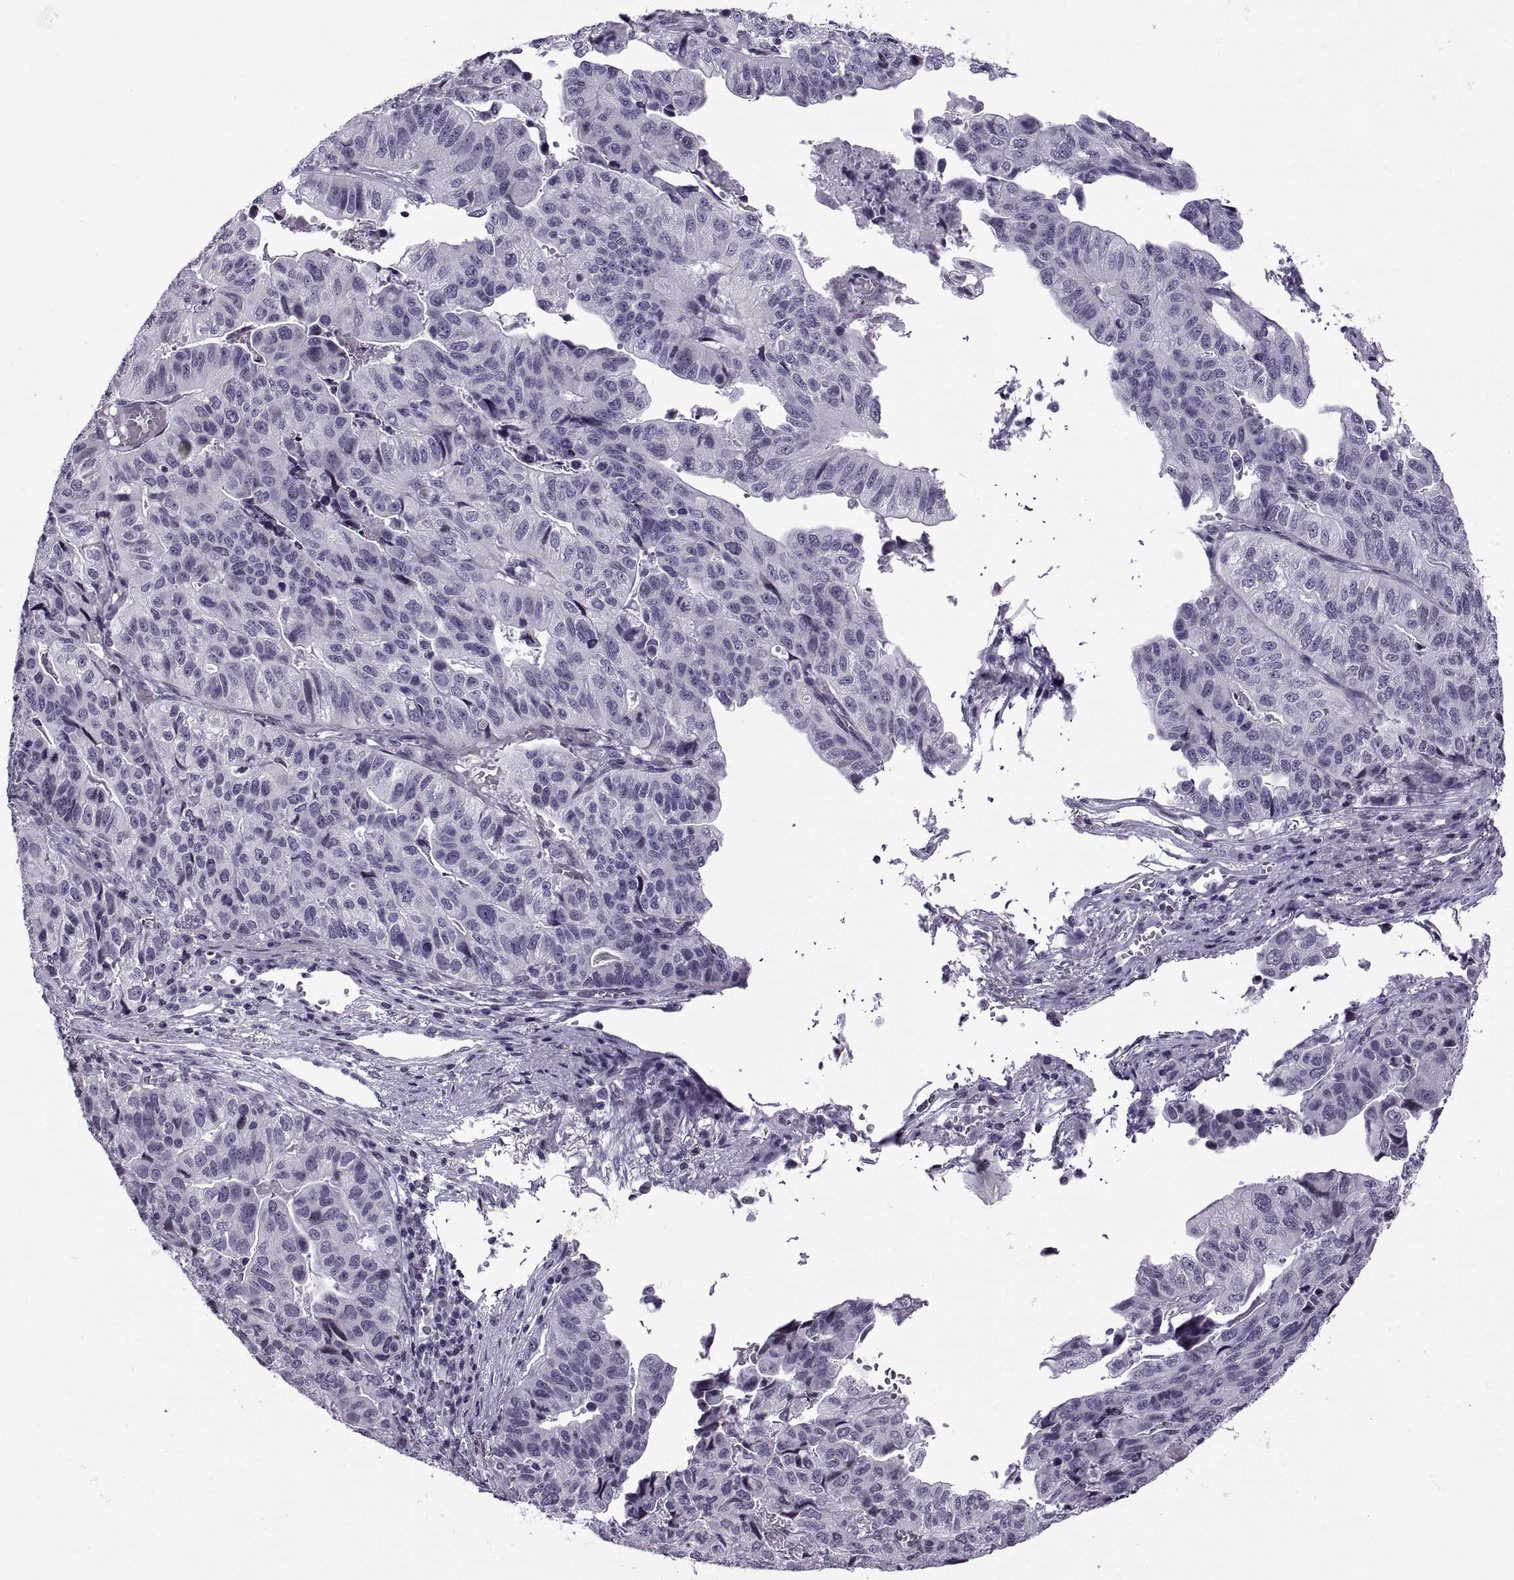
{"staining": {"intensity": "negative", "quantity": "none", "location": "none"}, "tissue": "stomach cancer", "cell_type": "Tumor cells", "image_type": "cancer", "snomed": [{"axis": "morphology", "description": "Adenocarcinoma, NOS"}, {"axis": "topography", "description": "Stomach, upper"}], "caption": "A histopathology image of stomach cancer stained for a protein displays no brown staining in tumor cells.", "gene": "H1-8", "patient": {"sex": "female", "age": 67}}